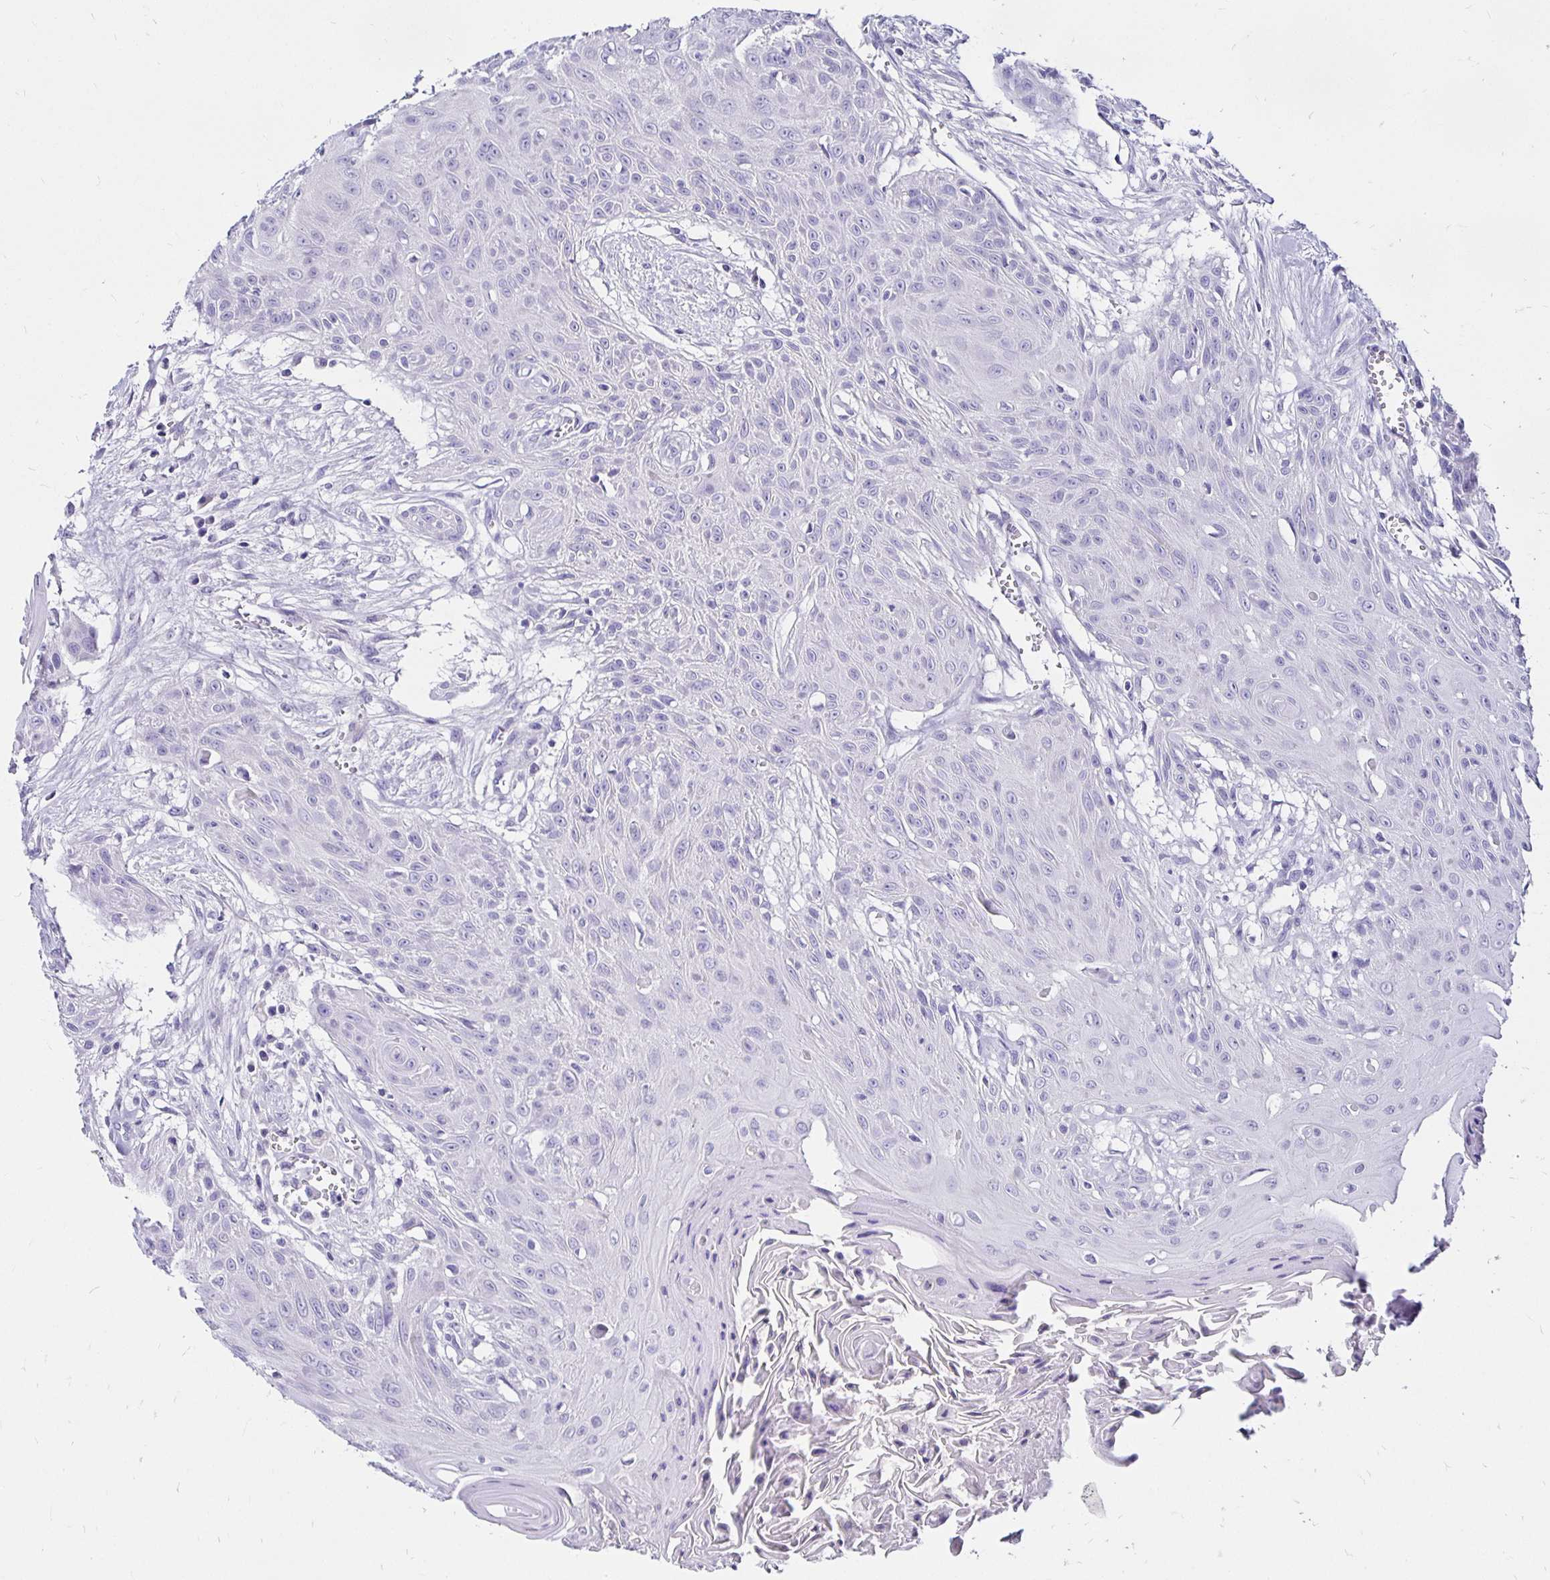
{"staining": {"intensity": "negative", "quantity": "none", "location": "none"}, "tissue": "head and neck cancer", "cell_type": "Tumor cells", "image_type": "cancer", "snomed": [{"axis": "morphology", "description": "Squamous cell carcinoma, NOS"}, {"axis": "topography", "description": "Lymph node"}, {"axis": "topography", "description": "Salivary gland"}, {"axis": "topography", "description": "Head-Neck"}], "caption": "IHC of human head and neck squamous cell carcinoma displays no positivity in tumor cells.", "gene": "KCNT1", "patient": {"sex": "female", "age": 74}}